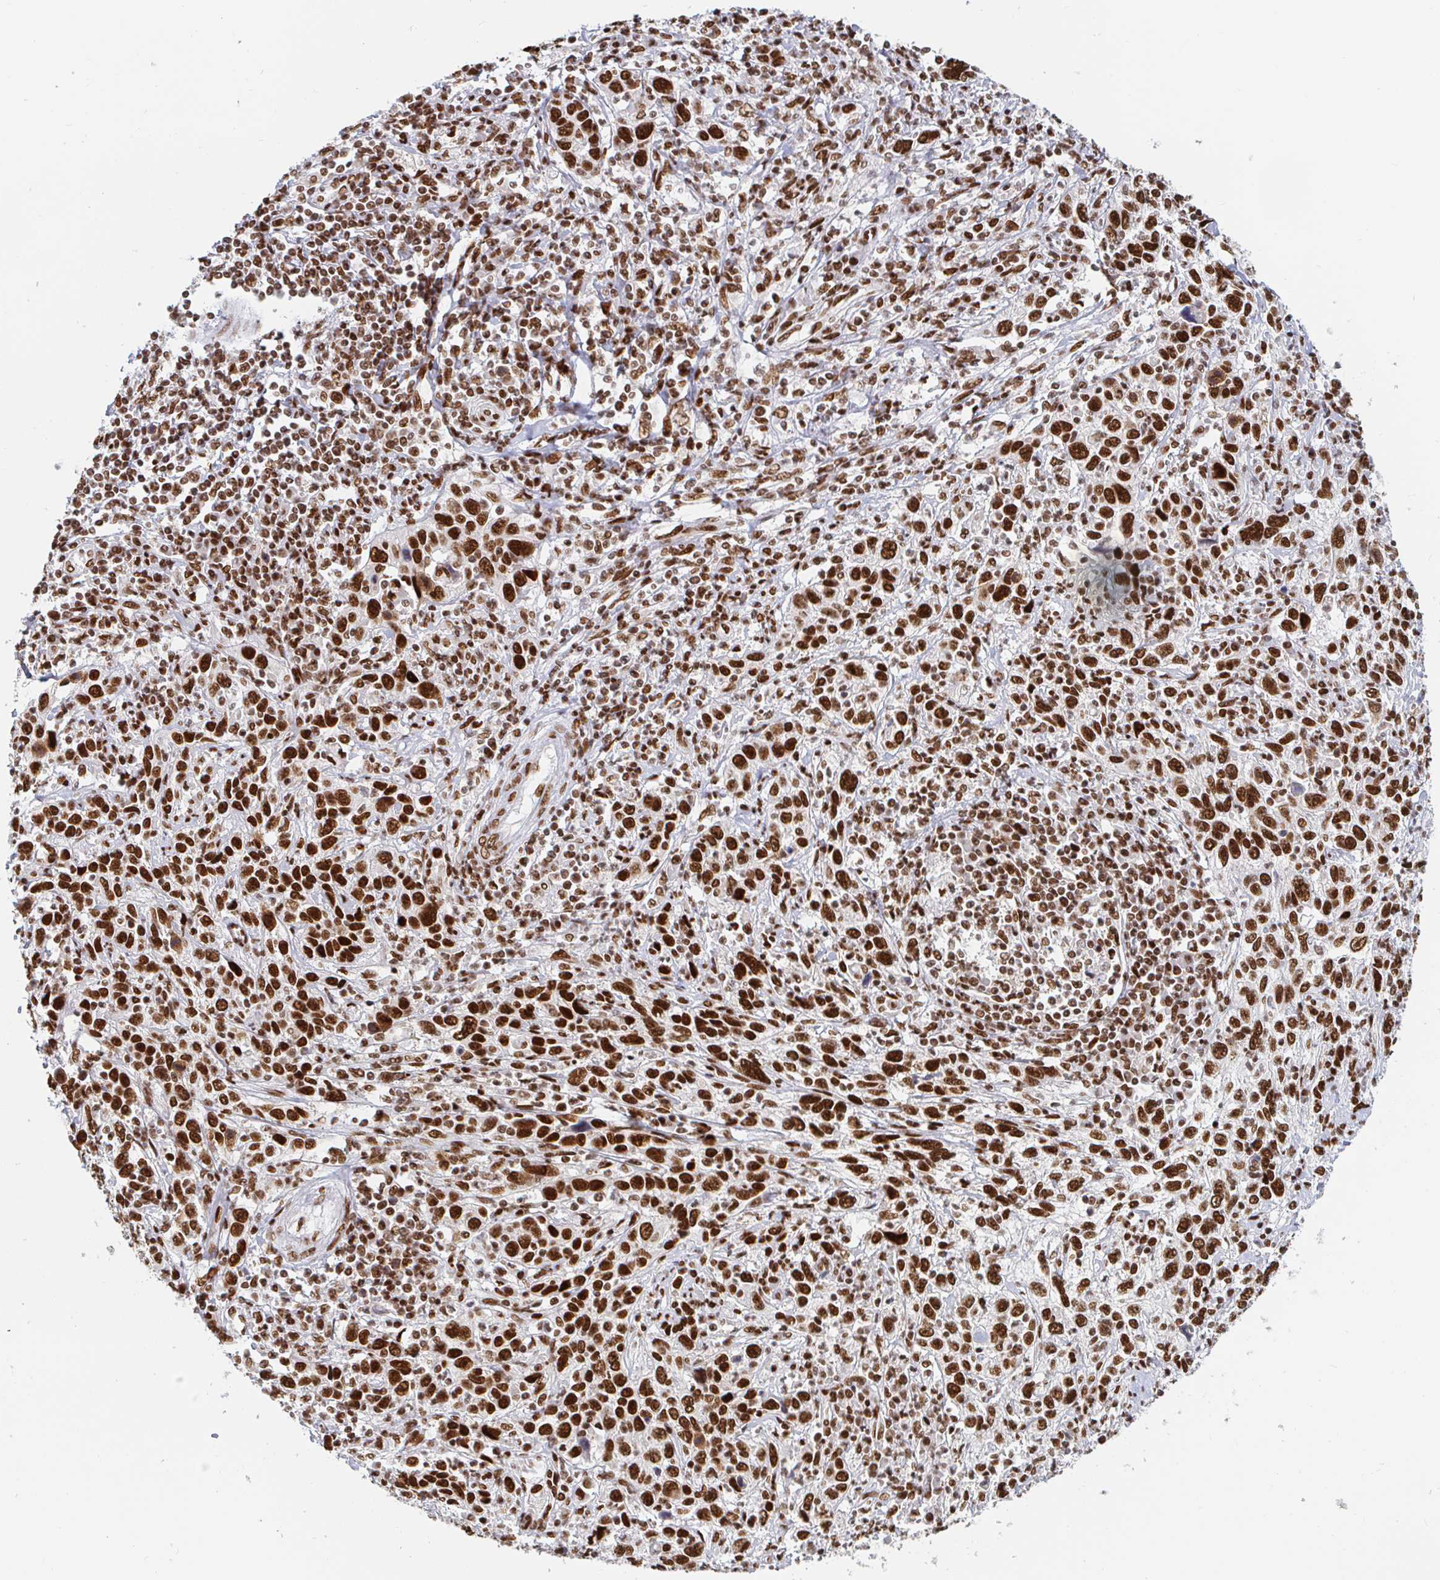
{"staining": {"intensity": "strong", "quantity": ">75%", "location": "nuclear"}, "tissue": "cervical cancer", "cell_type": "Tumor cells", "image_type": "cancer", "snomed": [{"axis": "morphology", "description": "Squamous cell carcinoma, NOS"}, {"axis": "topography", "description": "Cervix"}], "caption": "About >75% of tumor cells in cervical cancer reveal strong nuclear protein expression as visualized by brown immunohistochemical staining.", "gene": "RBMX", "patient": {"sex": "female", "age": 46}}